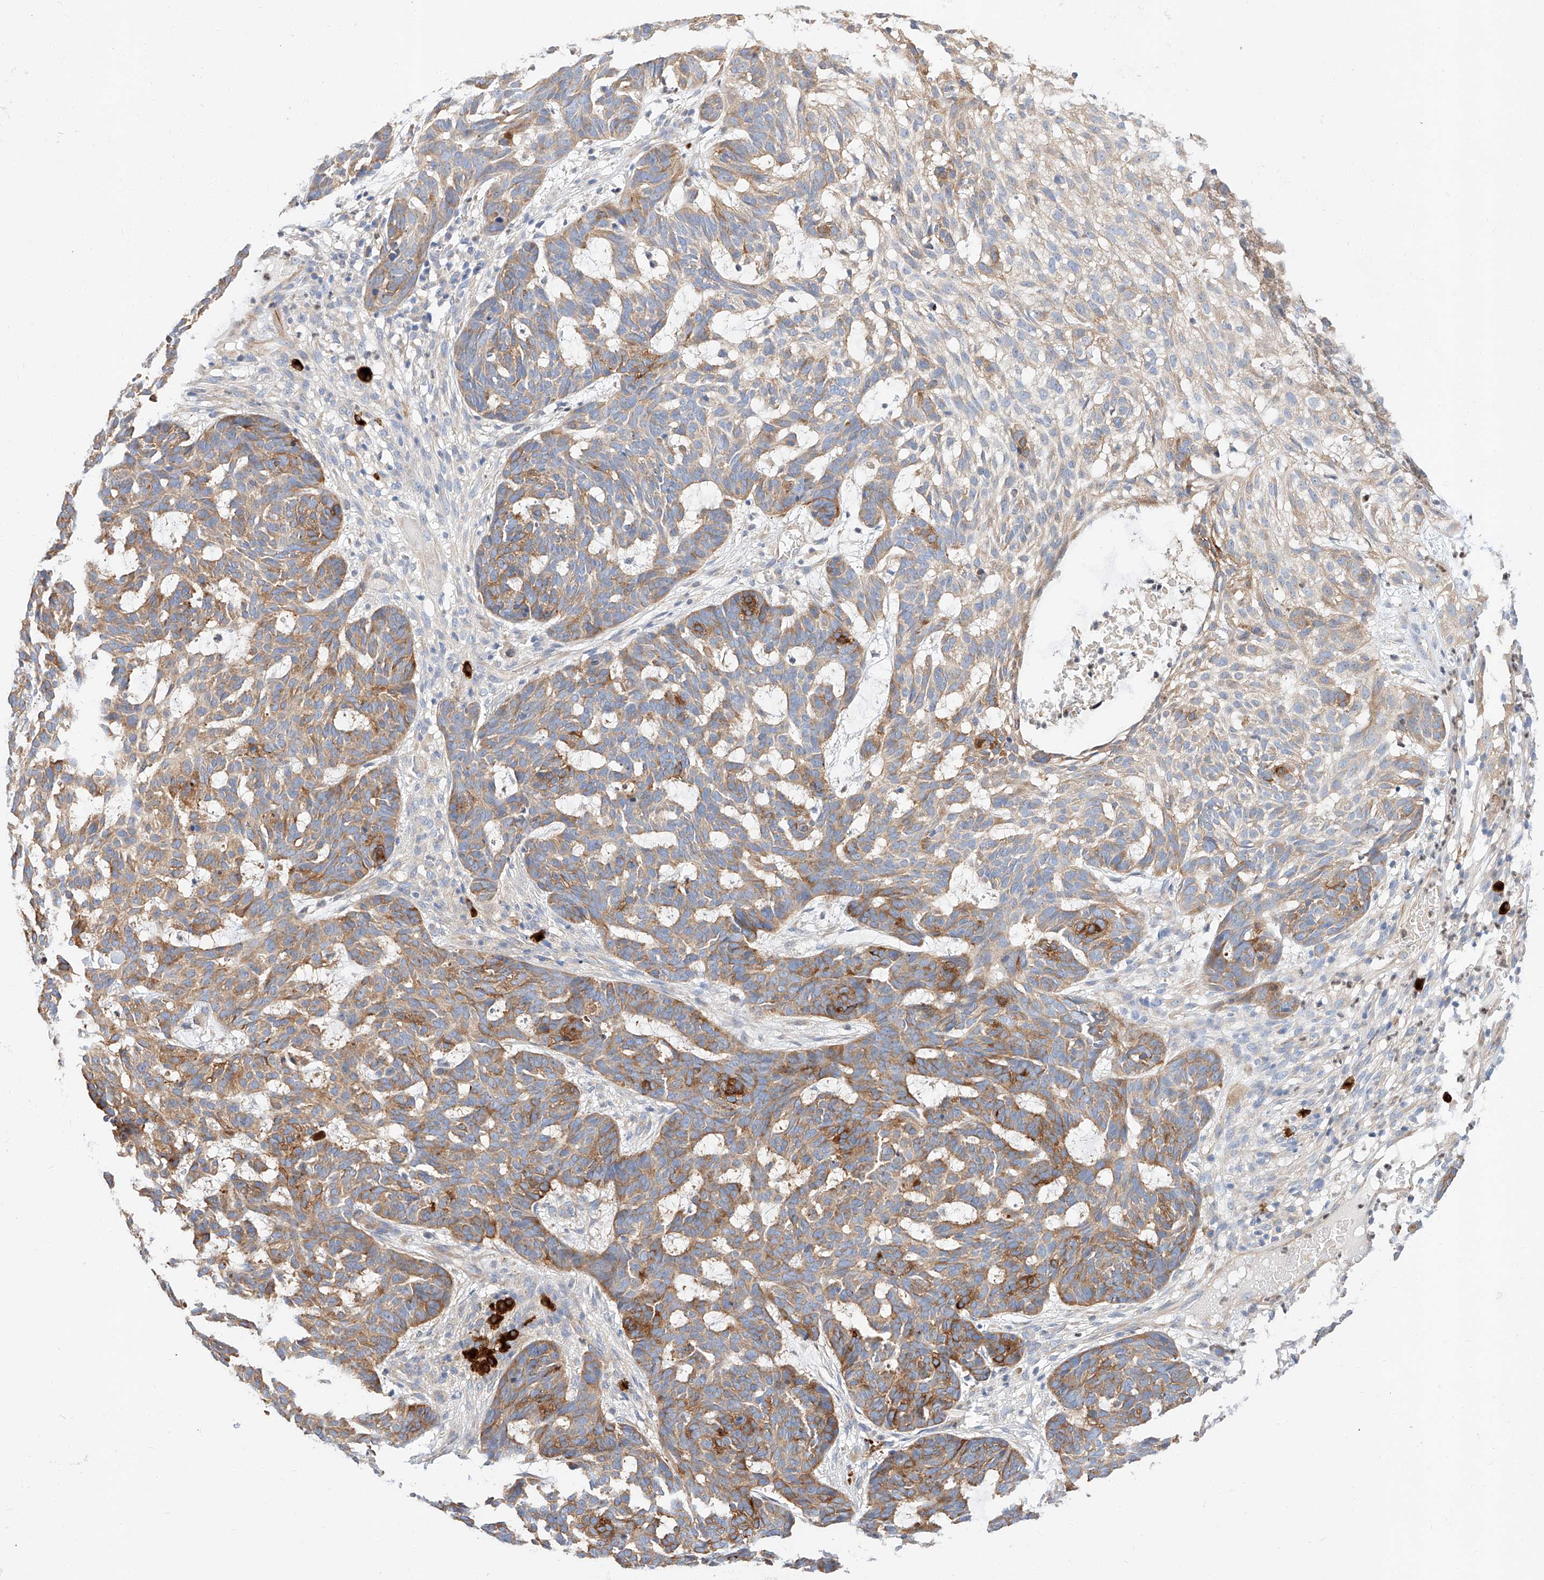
{"staining": {"intensity": "moderate", "quantity": ">75%", "location": "cytoplasmic/membranous"}, "tissue": "skin cancer", "cell_type": "Tumor cells", "image_type": "cancer", "snomed": [{"axis": "morphology", "description": "Basal cell carcinoma"}, {"axis": "topography", "description": "Skin"}], "caption": "Protein positivity by immunohistochemistry (IHC) displays moderate cytoplasmic/membranous expression in about >75% of tumor cells in skin cancer. Using DAB (3,3'-diaminobenzidine) (brown) and hematoxylin (blue) stains, captured at high magnification using brightfield microscopy.", "gene": "GLMN", "patient": {"sex": "male", "age": 85}}